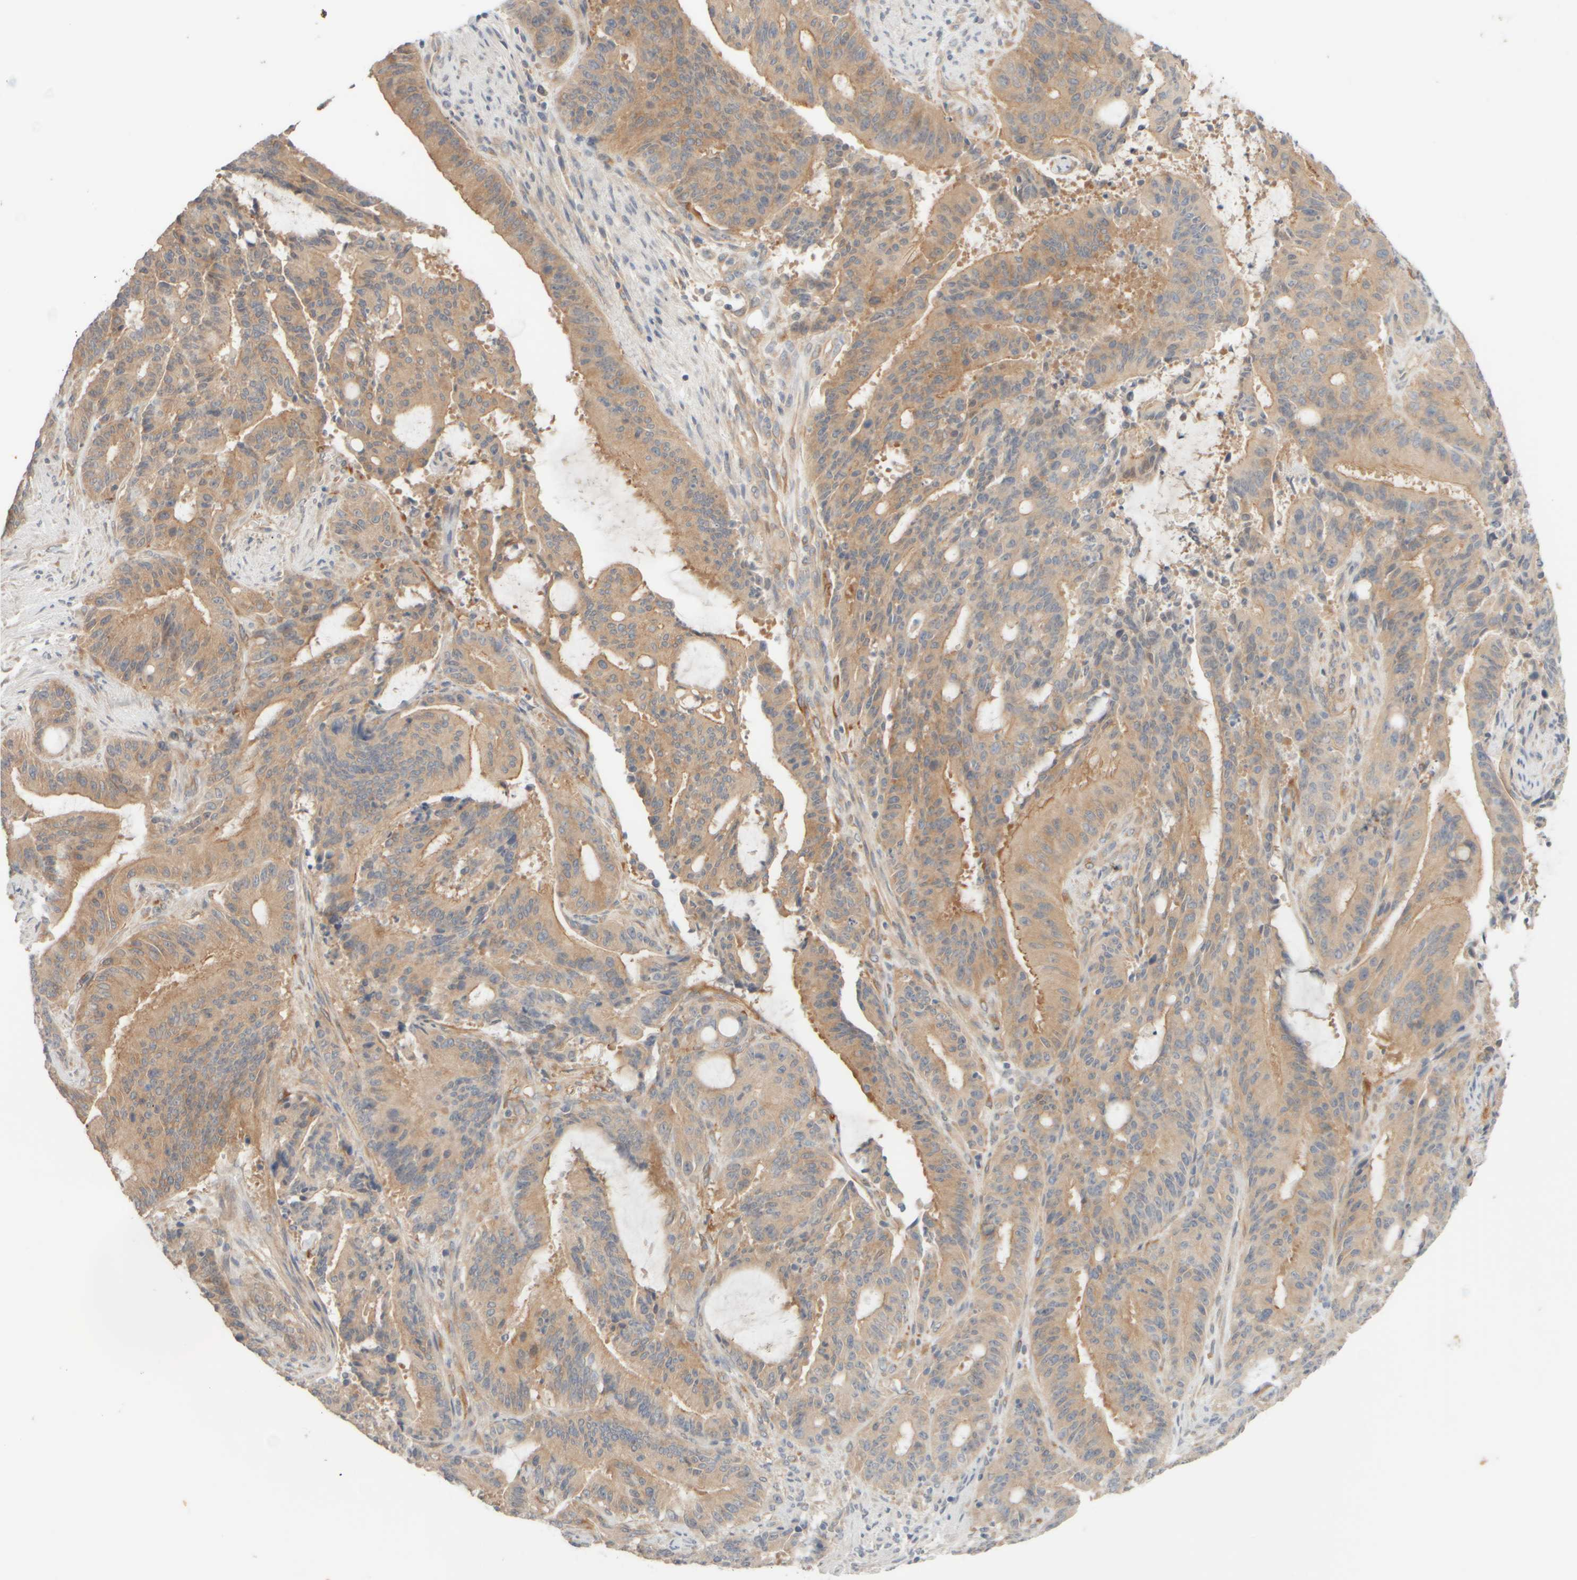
{"staining": {"intensity": "moderate", "quantity": ">75%", "location": "cytoplasmic/membranous"}, "tissue": "liver cancer", "cell_type": "Tumor cells", "image_type": "cancer", "snomed": [{"axis": "morphology", "description": "Normal tissue, NOS"}, {"axis": "morphology", "description": "Cholangiocarcinoma"}, {"axis": "topography", "description": "Liver"}, {"axis": "topography", "description": "Peripheral nerve tissue"}], "caption": "Liver cancer (cholangiocarcinoma) stained for a protein shows moderate cytoplasmic/membranous positivity in tumor cells. The protein of interest is shown in brown color, while the nuclei are stained blue.", "gene": "GOPC", "patient": {"sex": "female", "age": 73}}